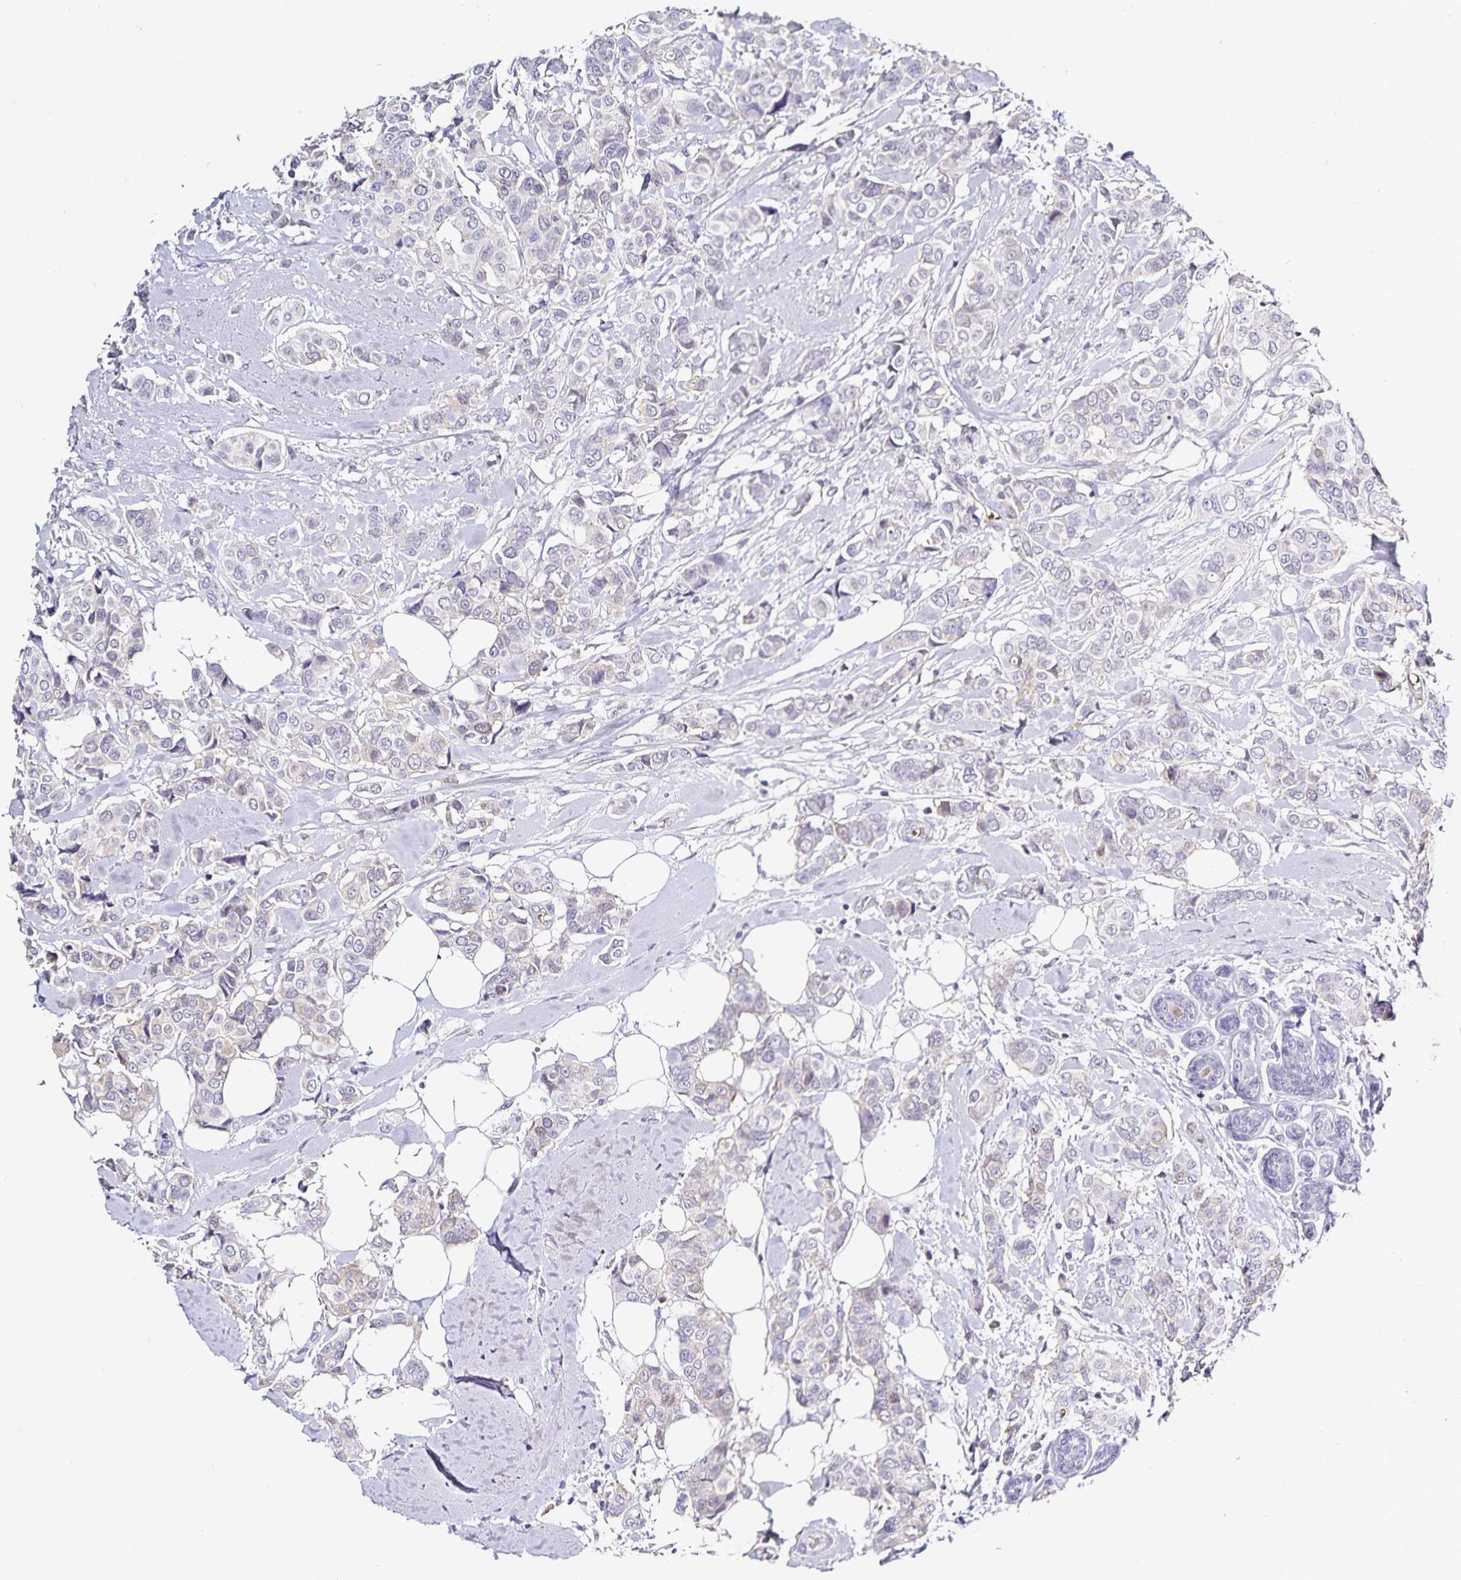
{"staining": {"intensity": "negative", "quantity": "none", "location": "none"}, "tissue": "breast cancer", "cell_type": "Tumor cells", "image_type": "cancer", "snomed": [{"axis": "morphology", "description": "Lobular carcinoma"}, {"axis": "topography", "description": "Breast"}], "caption": "Image shows no protein positivity in tumor cells of breast lobular carcinoma tissue.", "gene": "TTR", "patient": {"sex": "female", "age": 51}}